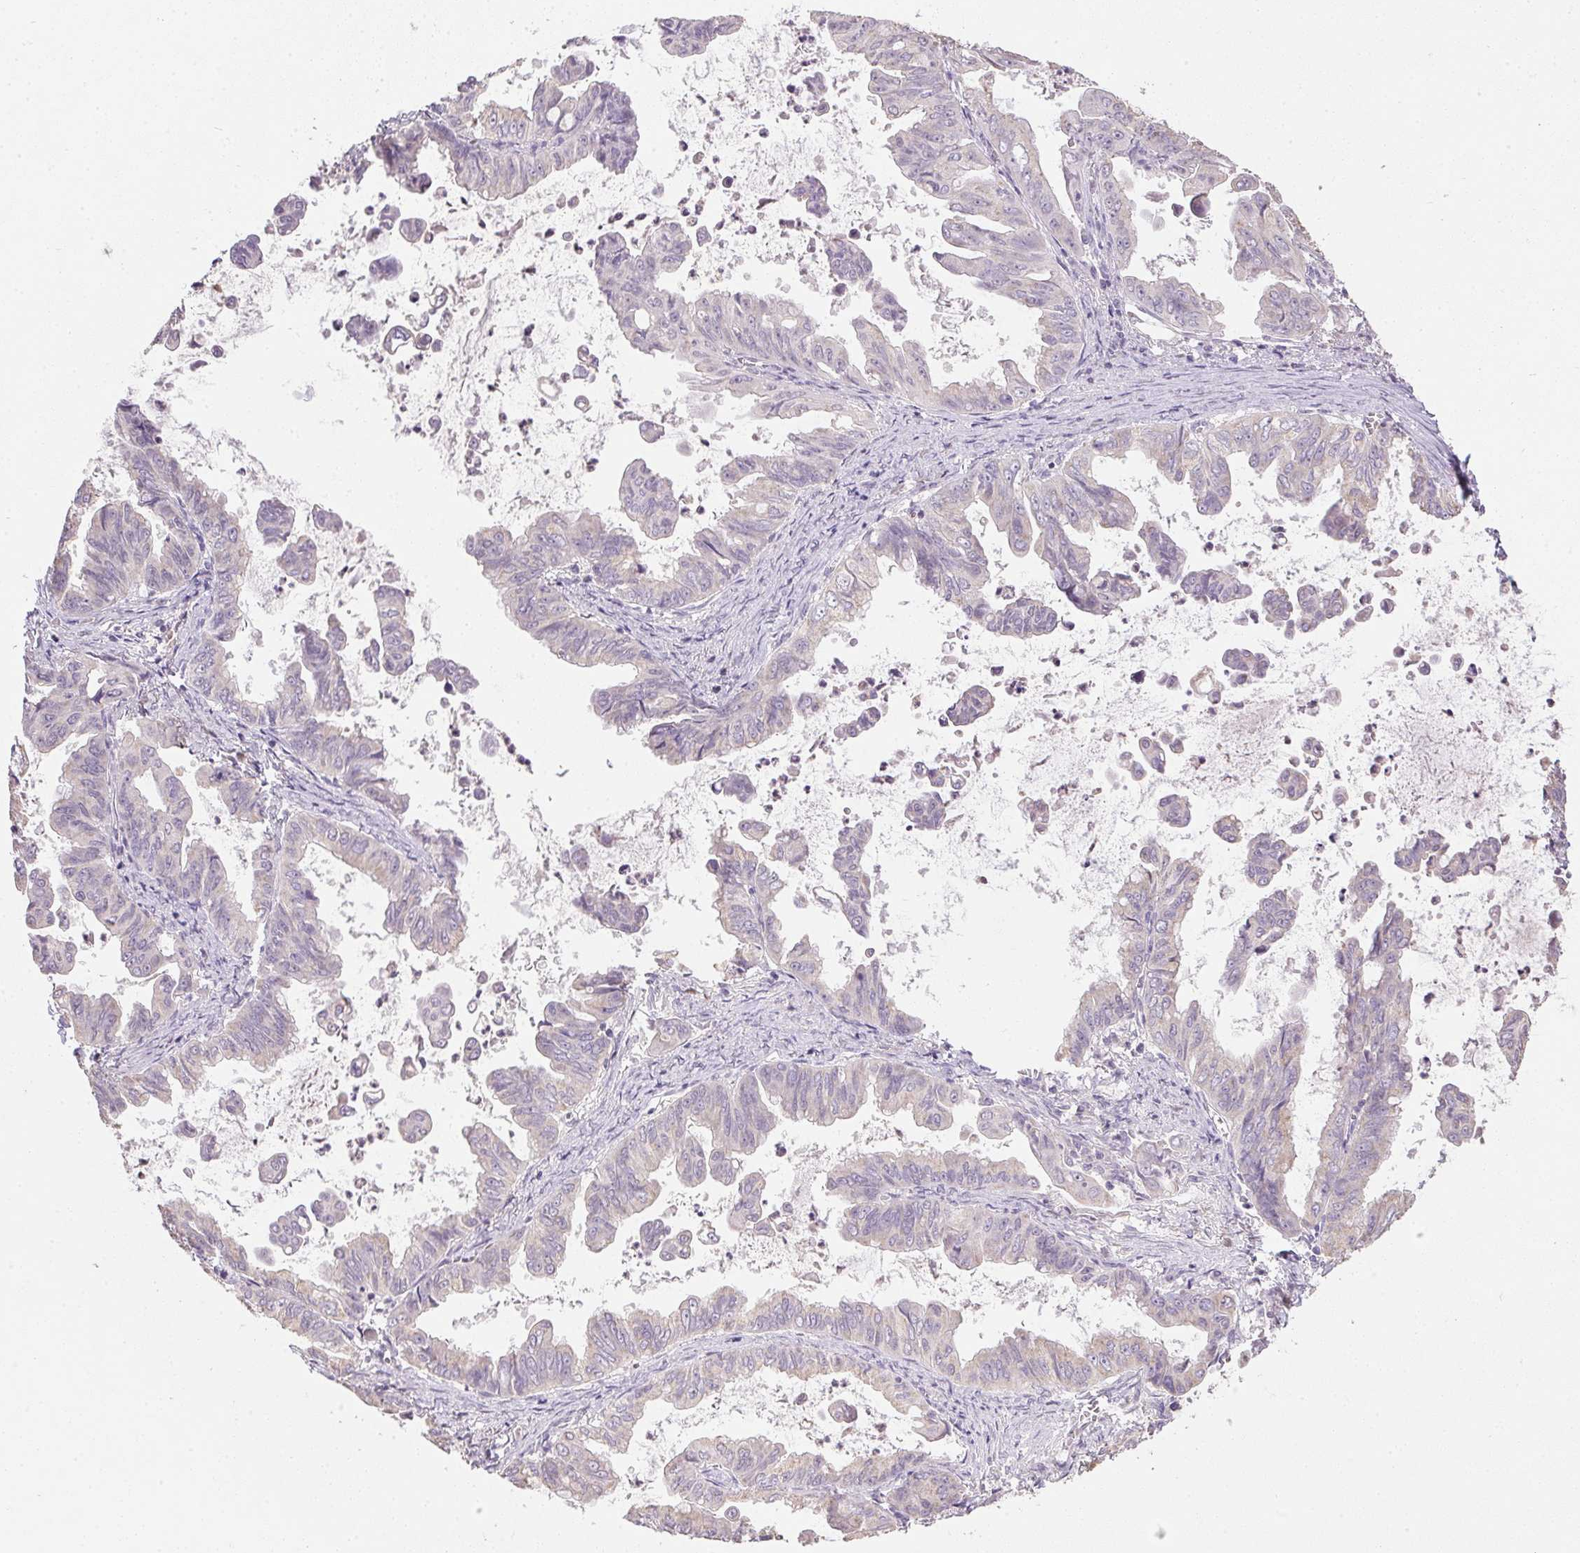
{"staining": {"intensity": "negative", "quantity": "none", "location": "none"}, "tissue": "stomach cancer", "cell_type": "Tumor cells", "image_type": "cancer", "snomed": [{"axis": "morphology", "description": "Adenocarcinoma, NOS"}, {"axis": "topography", "description": "Stomach, upper"}], "caption": "Immunohistochemistry (IHC) of adenocarcinoma (stomach) shows no expression in tumor cells.", "gene": "SPACA9", "patient": {"sex": "male", "age": 80}}